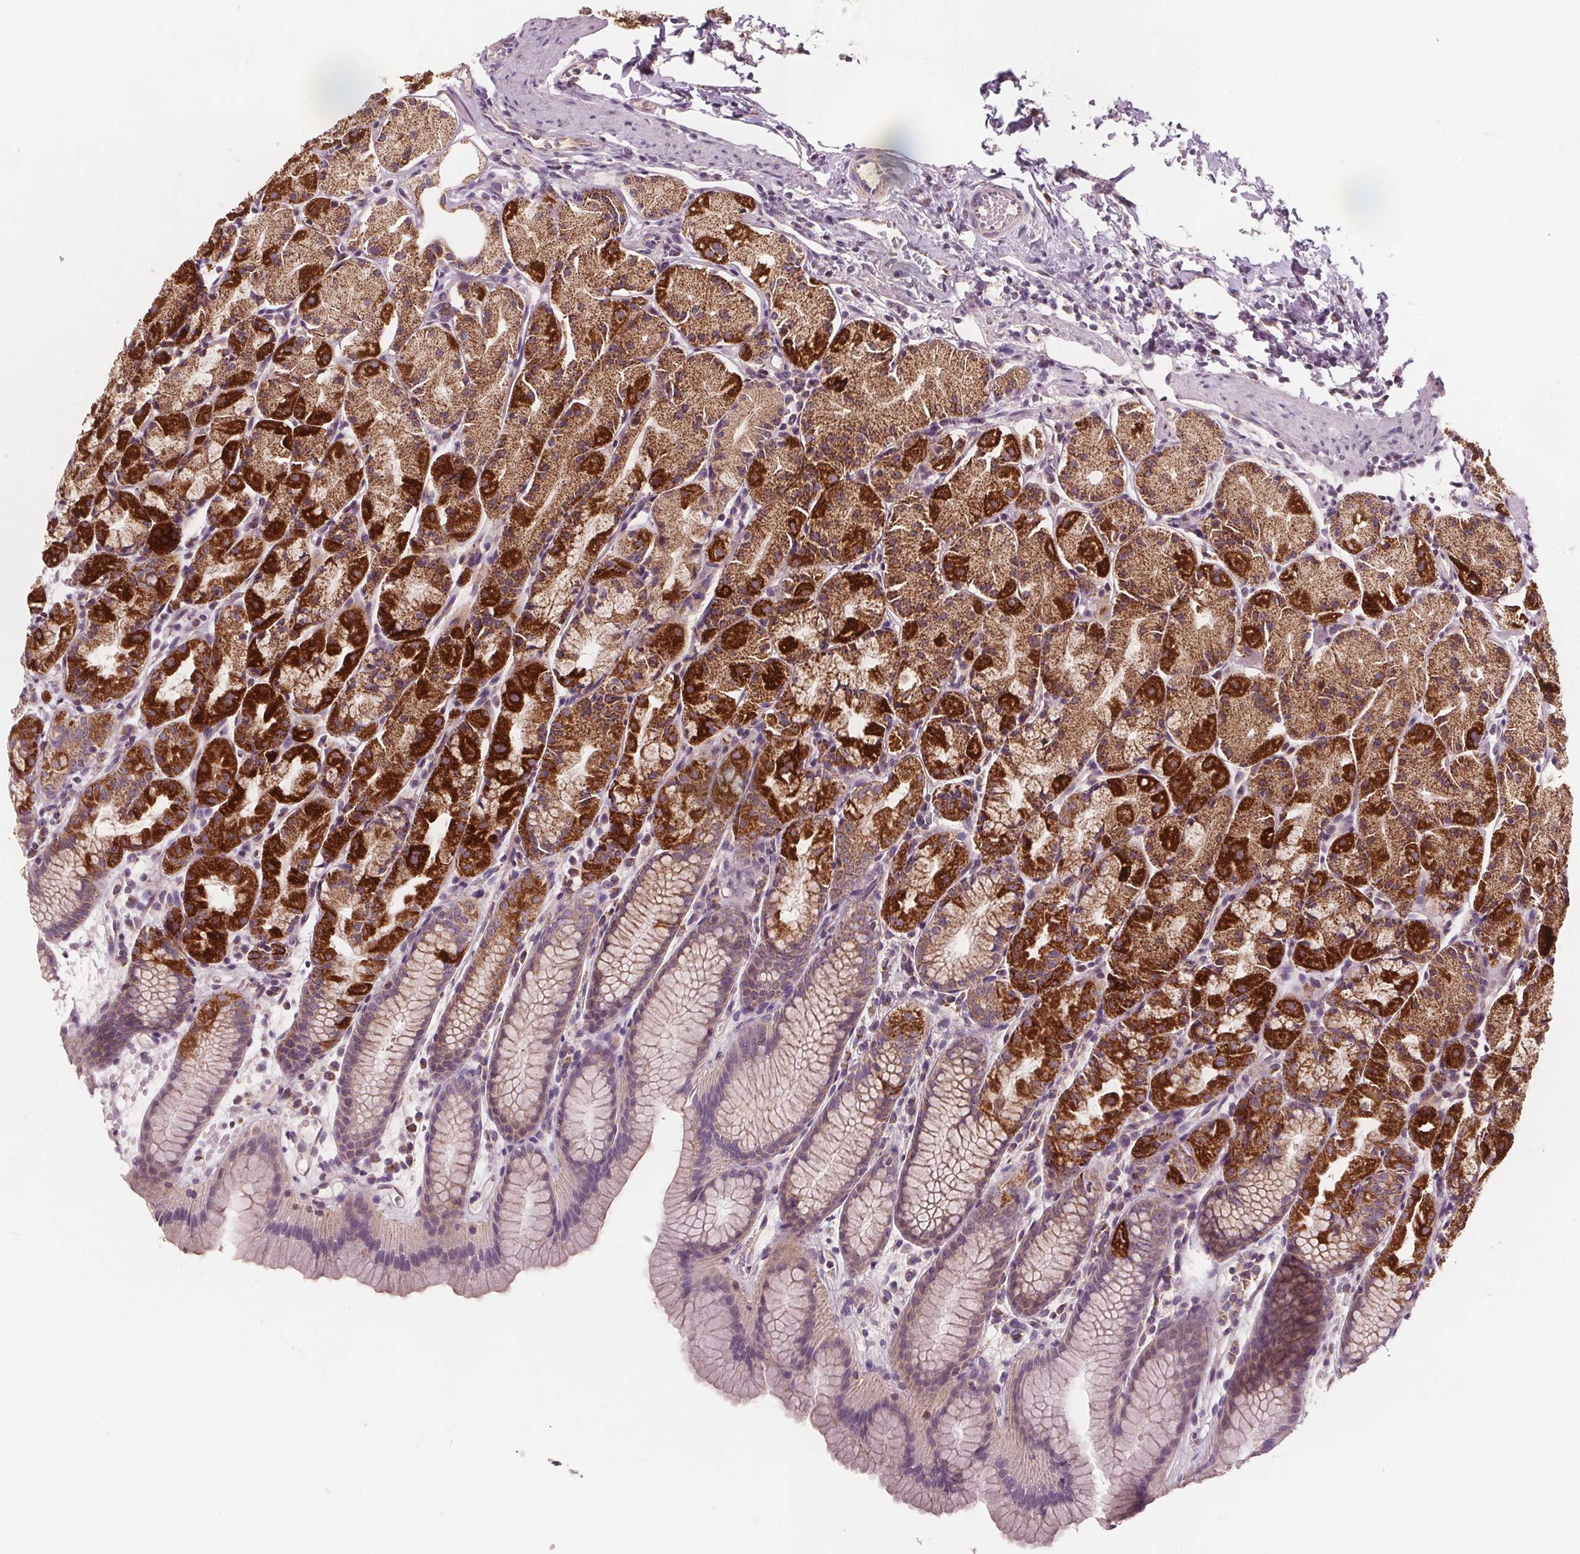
{"staining": {"intensity": "strong", "quantity": "25%-75%", "location": "cytoplasmic/membranous"}, "tissue": "stomach", "cell_type": "Glandular cells", "image_type": "normal", "snomed": [{"axis": "morphology", "description": "Normal tissue, NOS"}, {"axis": "topography", "description": "Stomach, upper"}], "caption": "Immunohistochemistry (DAB (3,3'-diaminobenzidine)) staining of unremarkable stomach exhibits strong cytoplasmic/membranous protein expression in about 25%-75% of glandular cells. (IHC, brightfield microscopy, high magnification).", "gene": "ECI2", "patient": {"sex": "male", "age": 47}}